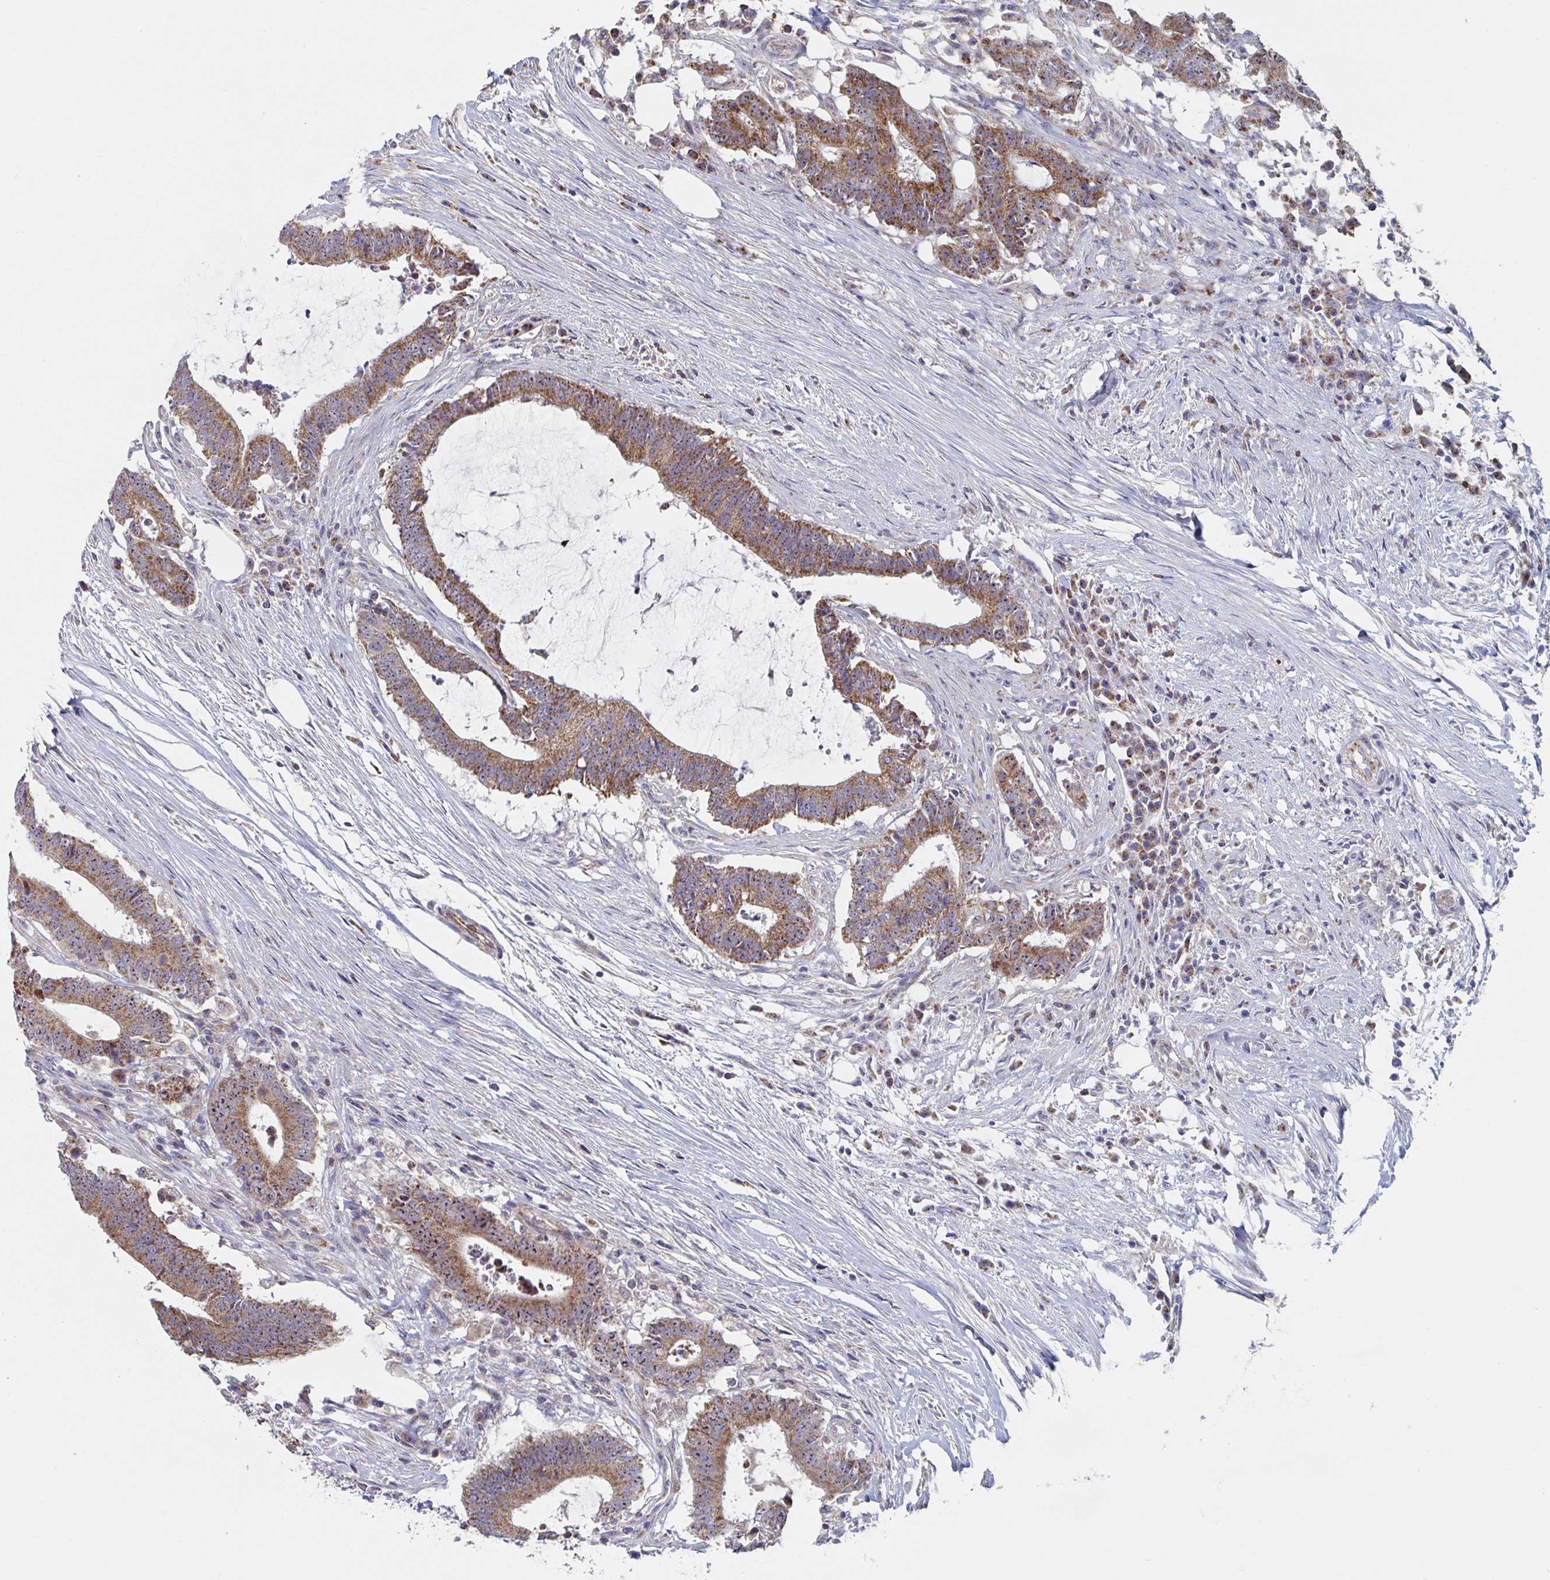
{"staining": {"intensity": "moderate", "quantity": ">75%", "location": "cytoplasmic/membranous,nuclear"}, "tissue": "colorectal cancer", "cell_type": "Tumor cells", "image_type": "cancer", "snomed": [{"axis": "morphology", "description": "Adenocarcinoma, NOS"}, {"axis": "topography", "description": "Colon"}], "caption": "Moderate cytoplasmic/membranous and nuclear protein positivity is present in approximately >75% of tumor cells in colorectal cancer (adenocarcinoma). The protein is stained brown, and the nuclei are stained in blue (DAB IHC with brightfield microscopy, high magnification).", "gene": "MRPL53", "patient": {"sex": "female", "age": 43}}